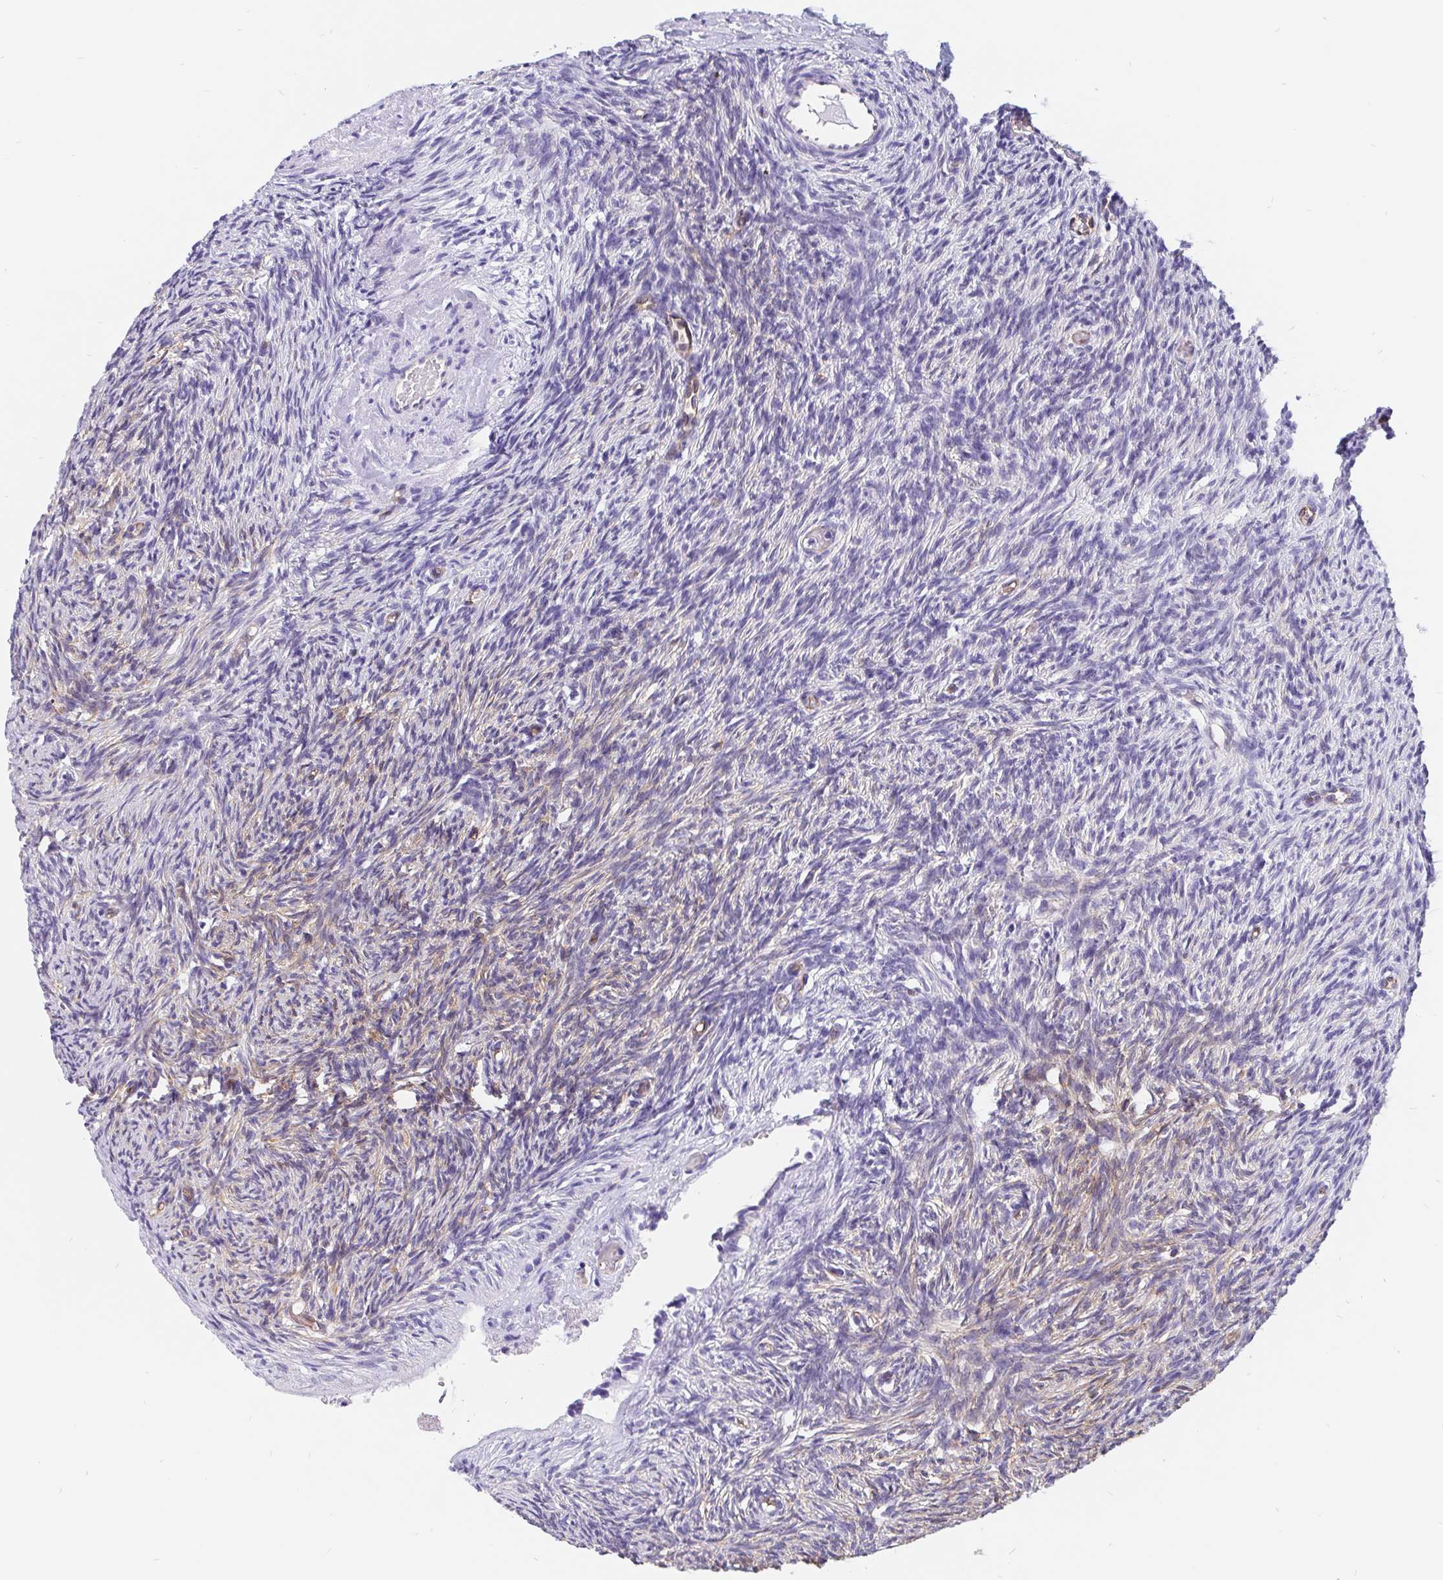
{"staining": {"intensity": "weak", "quantity": "25%-75%", "location": "cytoplasmic/membranous"}, "tissue": "ovary", "cell_type": "Ovarian stroma cells", "image_type": "normal", "snomed": [{"axis": "morphology", "description": "Normal tissue, NOS"}, {"axis": "topography", "description": "Ovary"}], "caption": "Brown immunohistochemical staining in benign ovary demonstrates weak cytoplasmic/membranous staining in approximately 25%-75% of ovarian stroma cells. (brown staining indicates protein expression, while blue staining denotes nuclei).", "gene": "LIMCH1", "patient": {"sex": "female", "age": 33}}